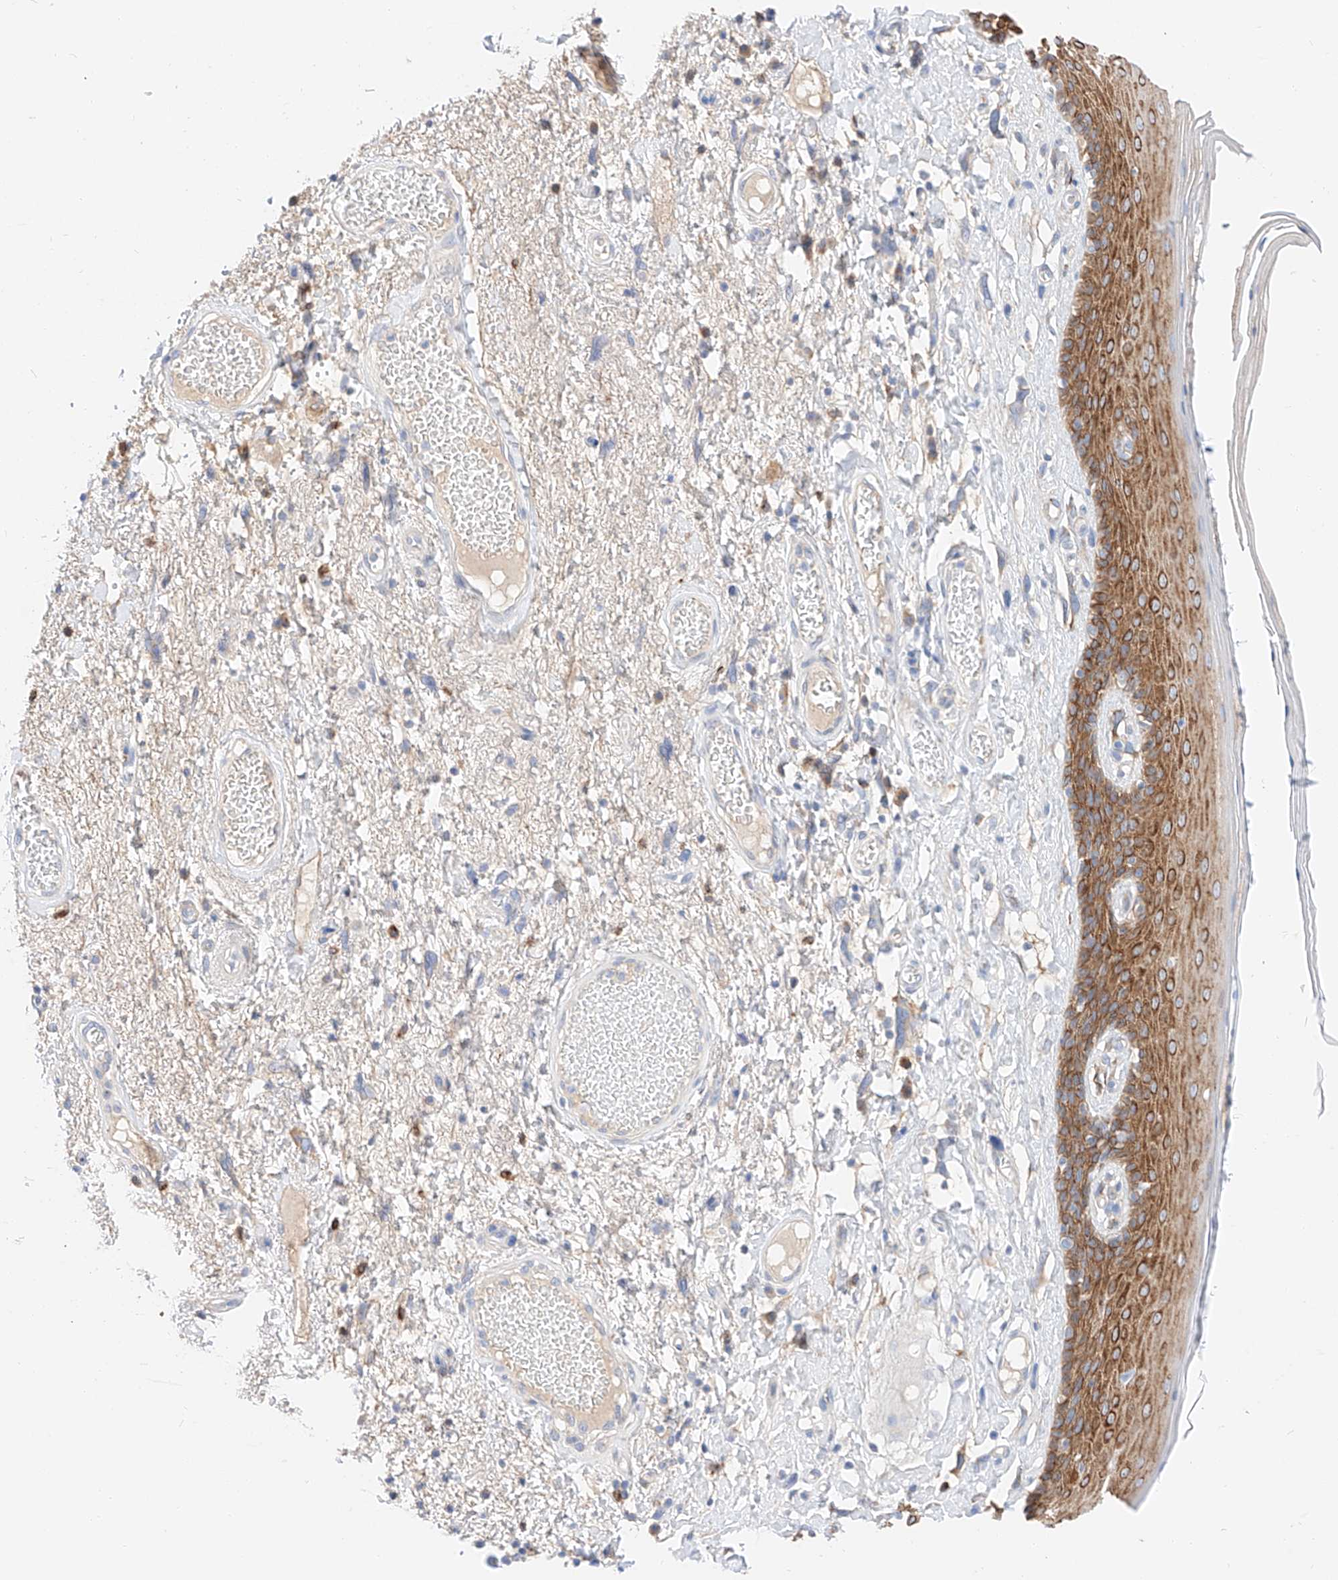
{"staining": {"intensity": "strong", "quantity": ">75%", "location": "cytoplasmic/membranous"}, "tissue": "skin", "cell_type": "Epidermal cells", "image_type": "normal", "snomed": [{"axis": "morphology", "description": "Normal tissue, NOS"}, {"axis": "topography", "description": "Anal"}], "caption": "Immunohistochemical staining of unremarkable skin exhibits strong cytoplasmic/membranous protein staining in approximately >75% of epidermal cells.", "gene": "MAP7", "patient": {"sex": "male", "age": 69}}